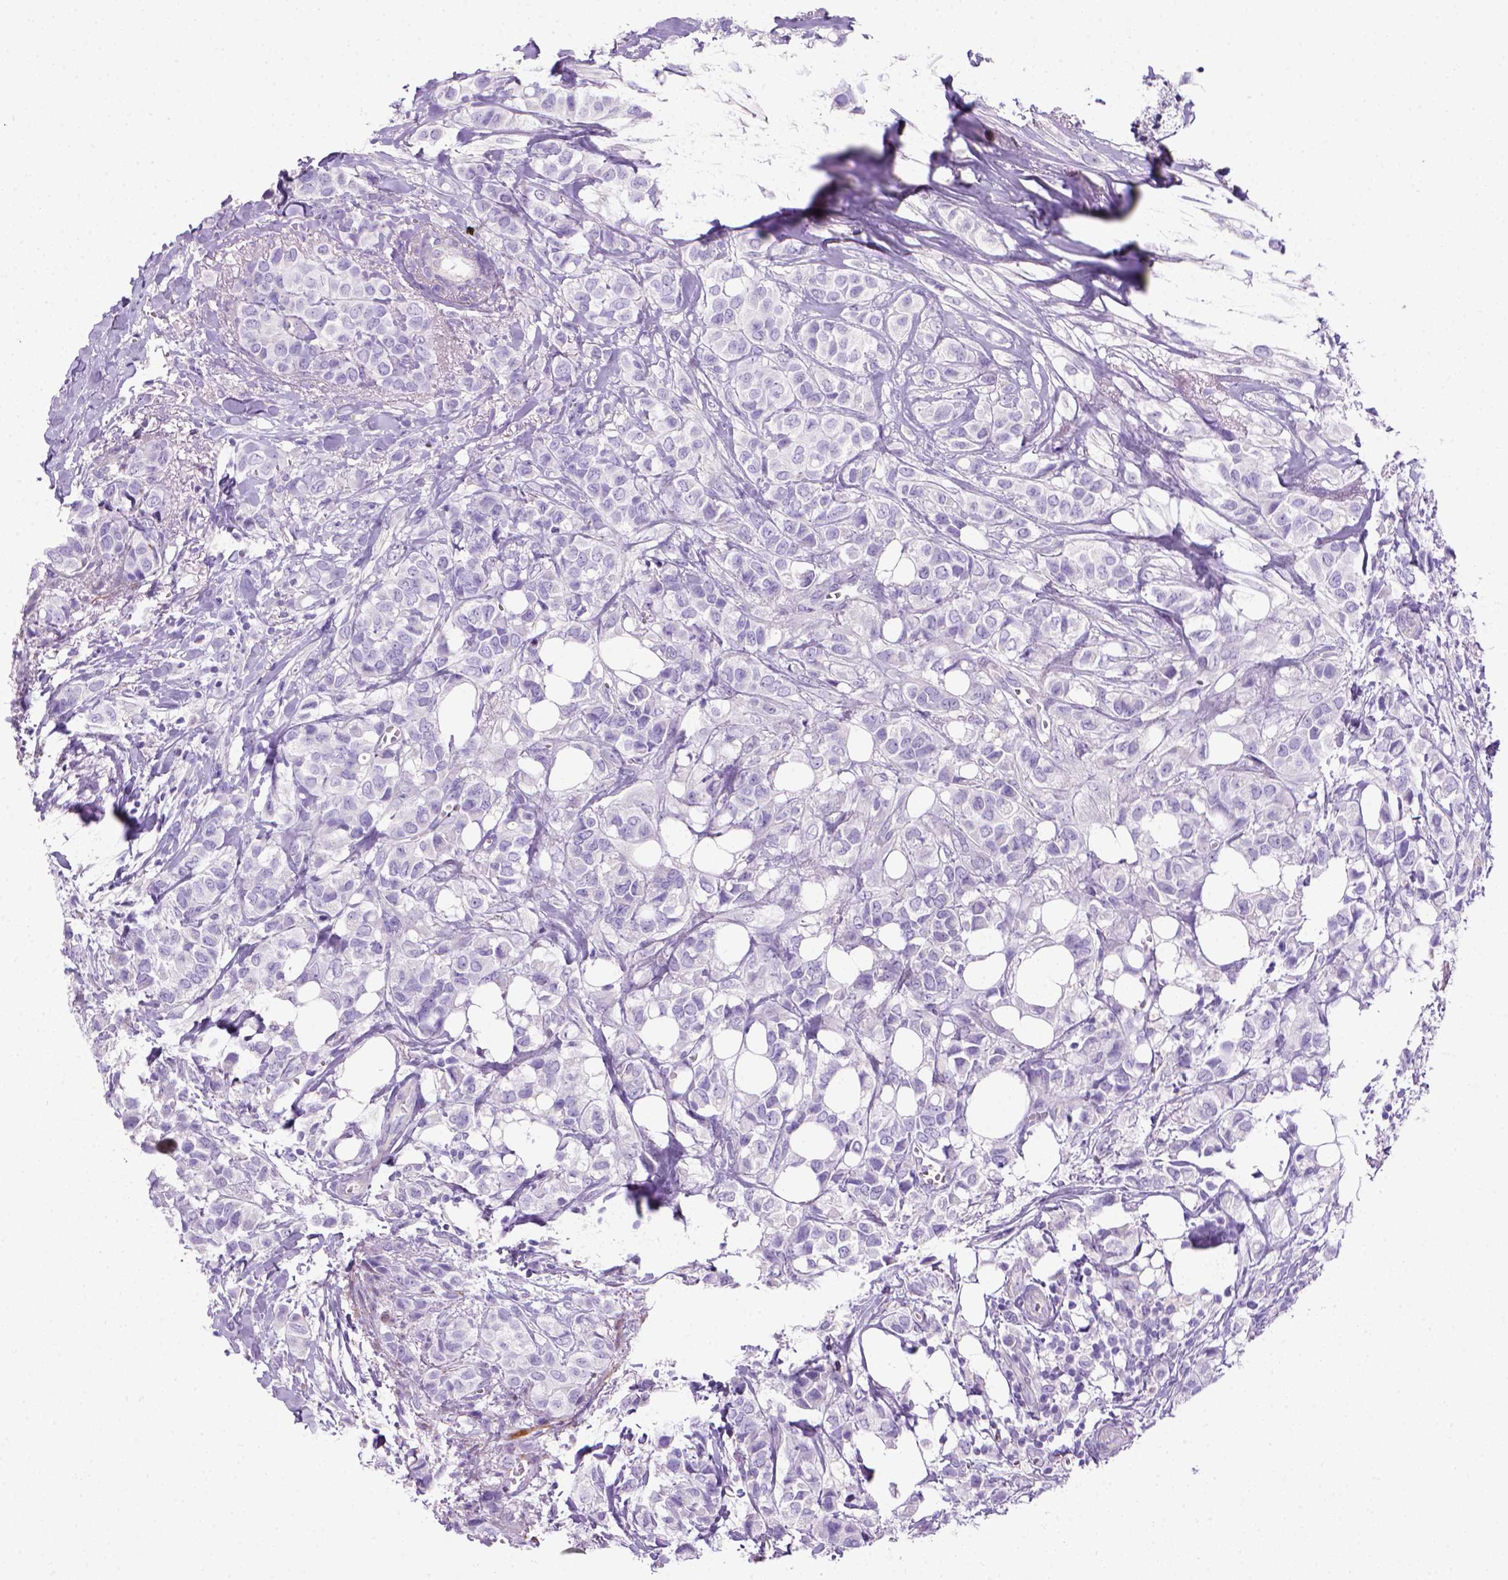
{"staining": {"intensity": "negative", "quantity": "none", "location": "none"}, "tissue": "breast cancer", "cell_type": "Tumor cells", "image_type": "cancer", "snomed": [{"axis": "morphology", "description": "Duct carcinoma"}, {"axis": "topography", "description": "Breast"}], "caption": "This is an IHC image of breast cancer (intraductal carcinoma). There is no expression in tumor cells.", "gene": "ARHGEF33", "patient": {"sex": "female", "age": 85}}